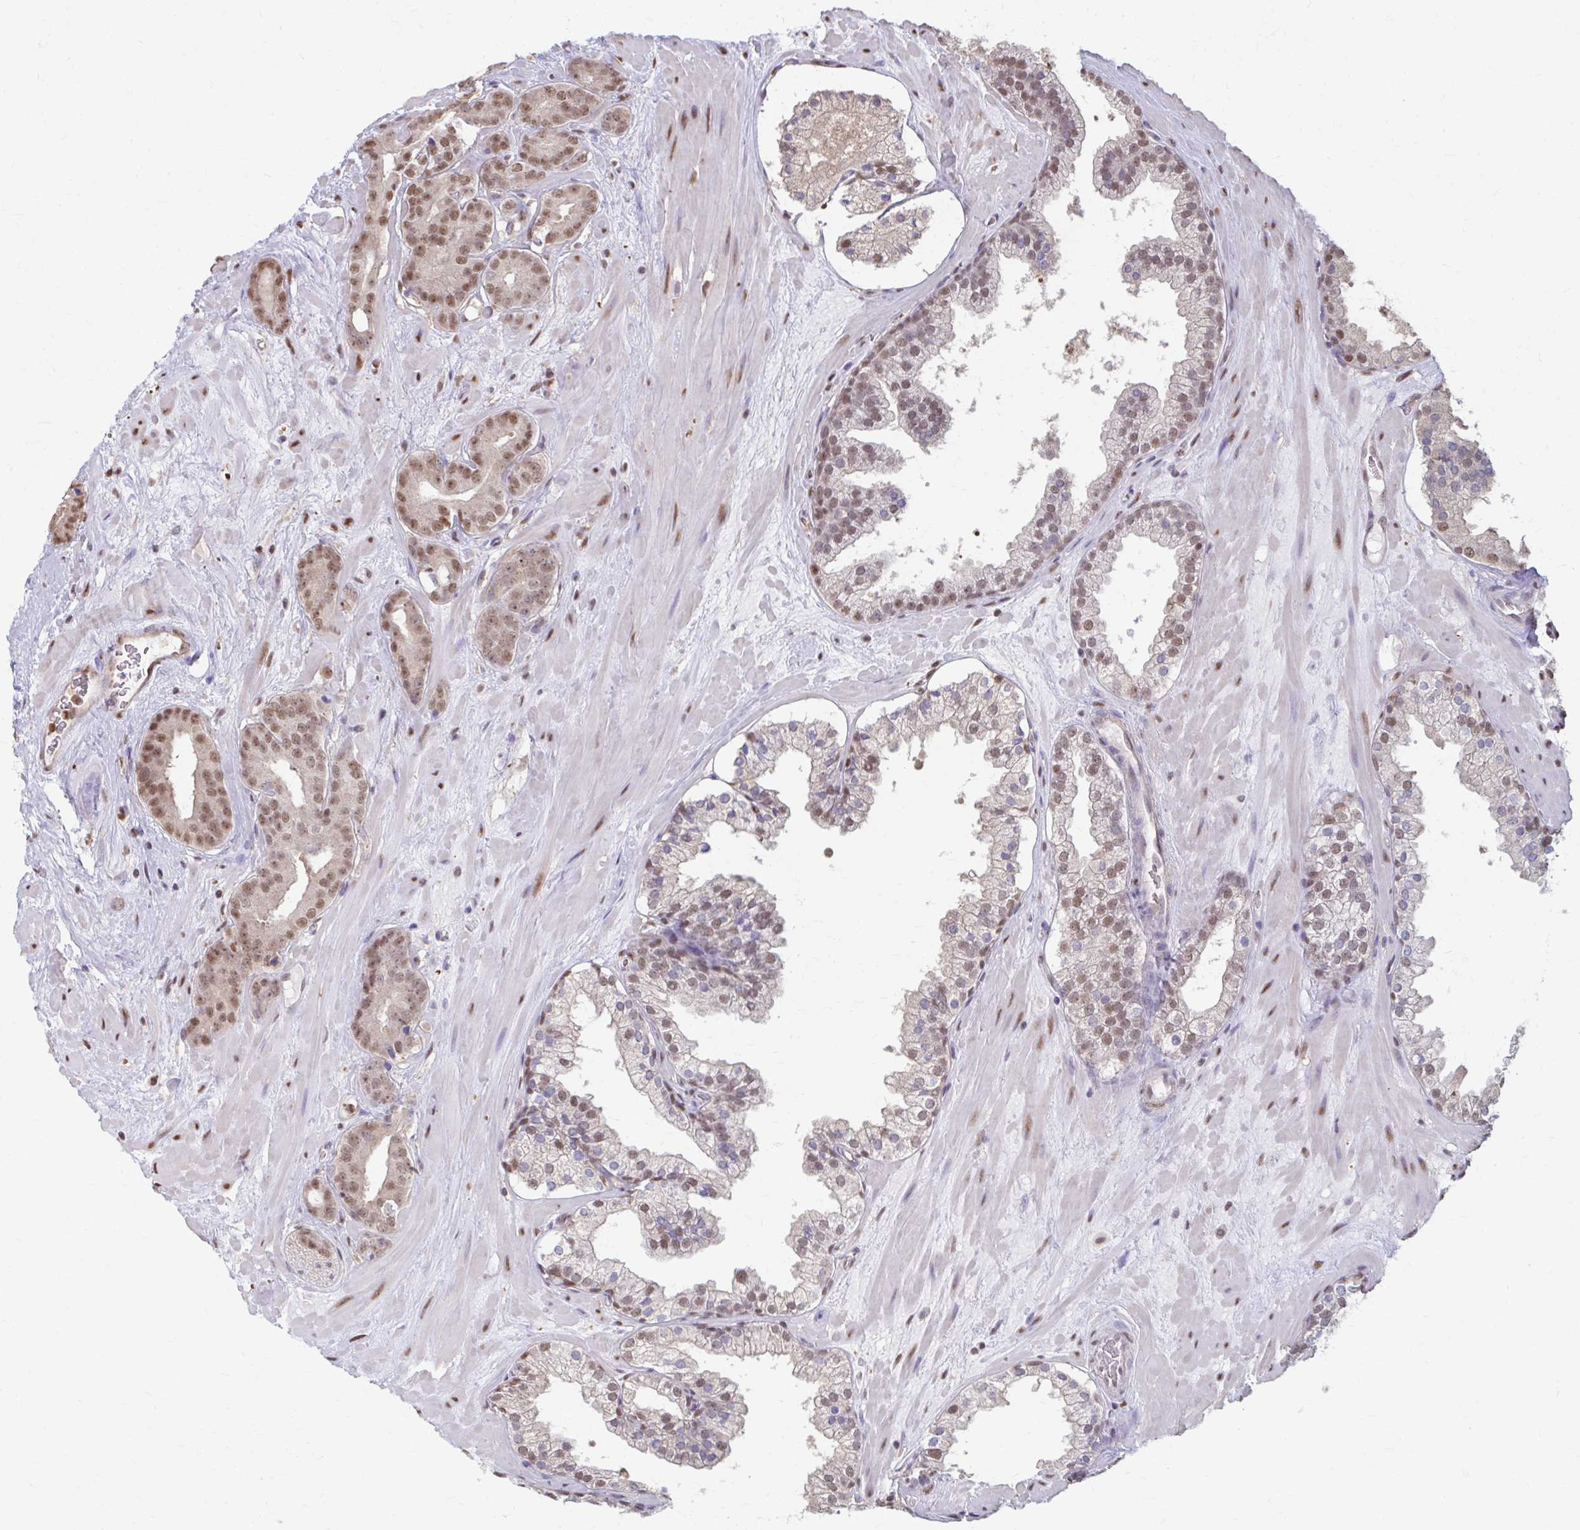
{"staining": {"intensity": "moderate", "quantity": "<25%", "location": "nuclear"}, "tissue": "prostate cancer", "cell_type": "Tumor cells", "image_type": "cancer", "snomed": [{"axis": "morphology", "description": "Adenocarcinoma, High grade"}, {"axis": "topography", "description": "Prostate"}], "caption": "IHC staining of high-grade adenocarcinoma (prostate), which reveals low levels of moderate nuclear staining in approximately <25% of tumor cells indicating moderate nuclear protein expression. The staining was performed using DAB (3,3'-diaminobenzidine) (brown) for protein detection and nuclei were counterstained in hematoxylin (blue).", "gene": "ING4", "patient": {"sex": "male", "age": 66}}